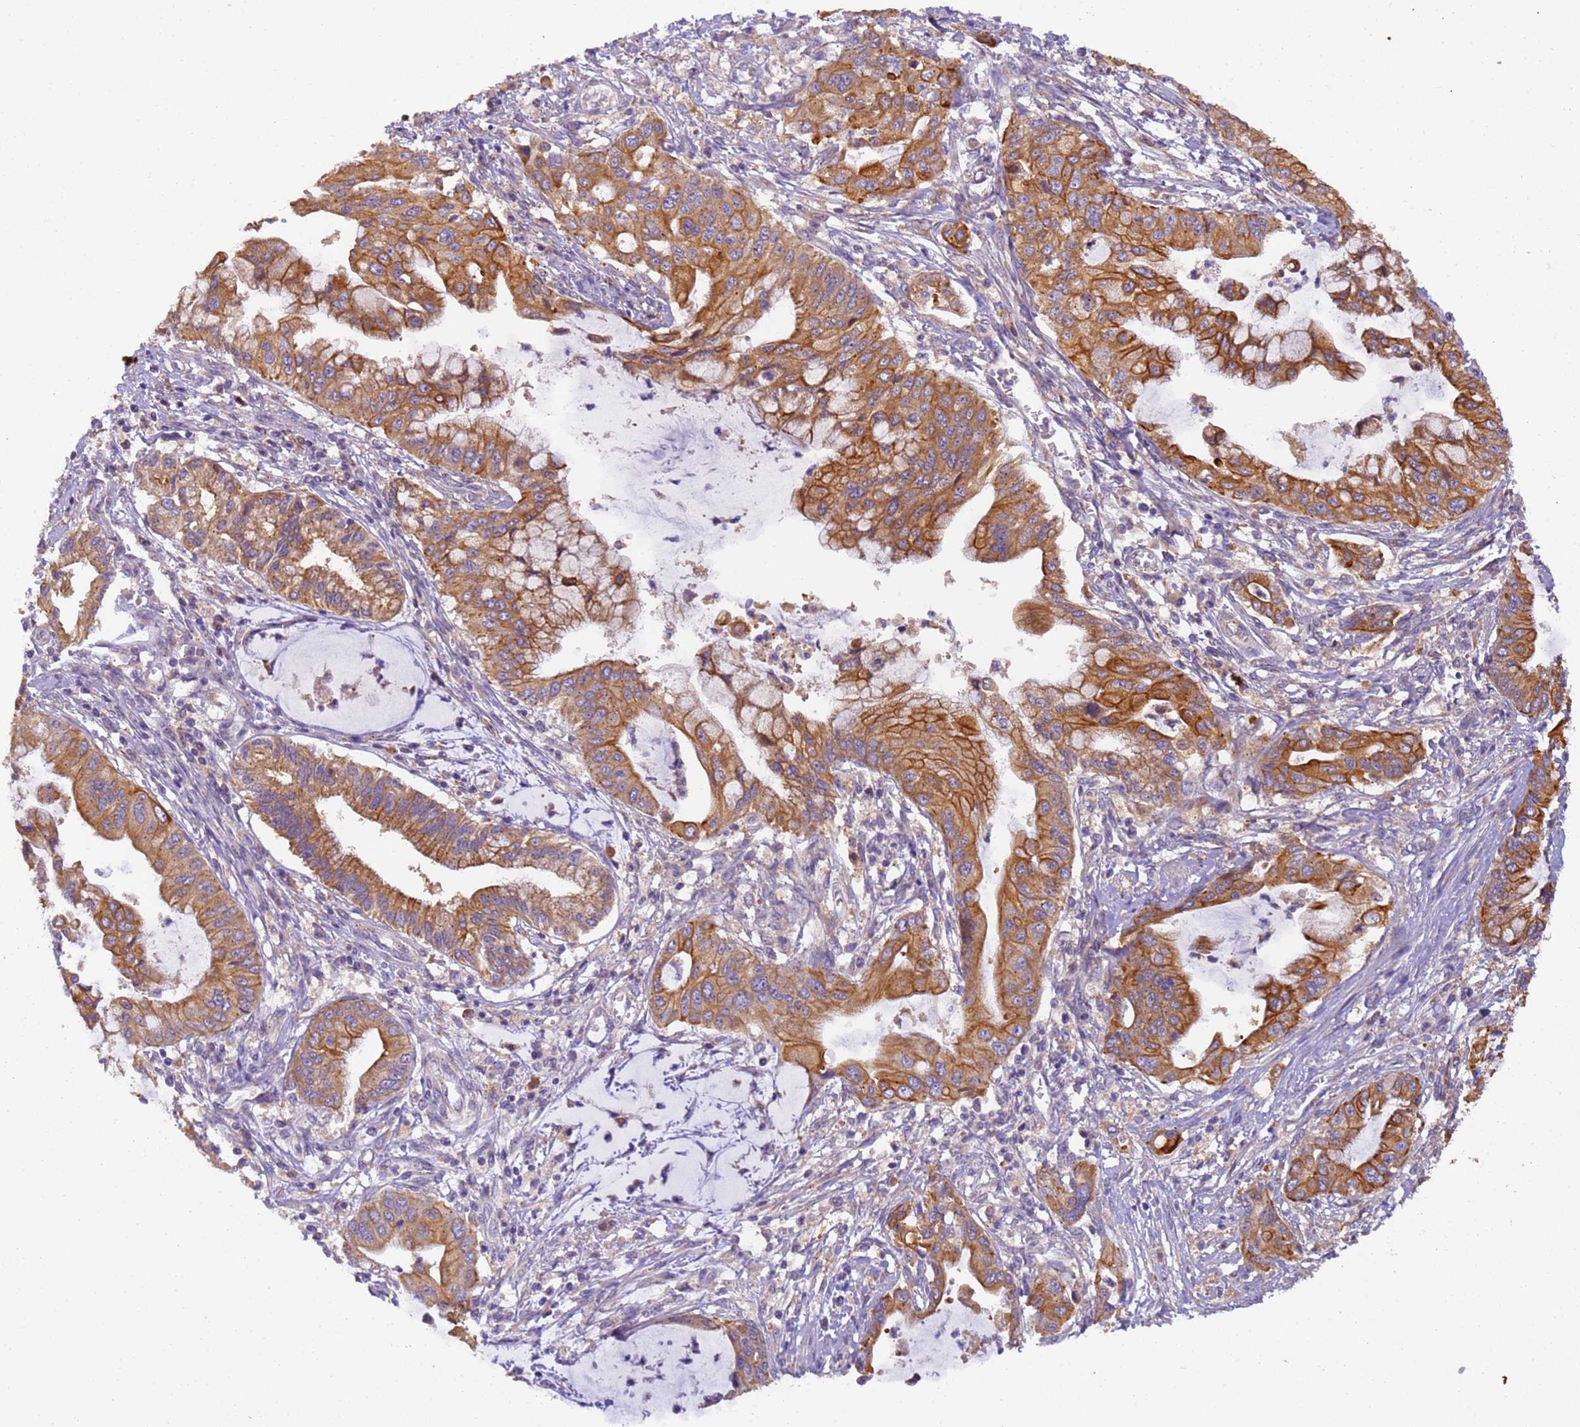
{"staining": {"intensity": "strong", "quantity": ">75%", "location": "cytoplasmic/membranous"}, "tissue": "pancreatic cancer", "cell_type": "Tumor cells", "image_type": "cancer", "snomed": [{"axis": "morphology", "description": "Adenocarcinoma, NOS"}, {"axis": "topography", "description": "Pancreas"}], "caption": "Human pancreatic cancer (adenocarcinoma) stained with a brown dye demonstrates strong cytoplasmic/membranous positive expression in about >75% of tumor cells.", "gene": "TIGAR", "patient": {"sex": "male", "age": 46}}